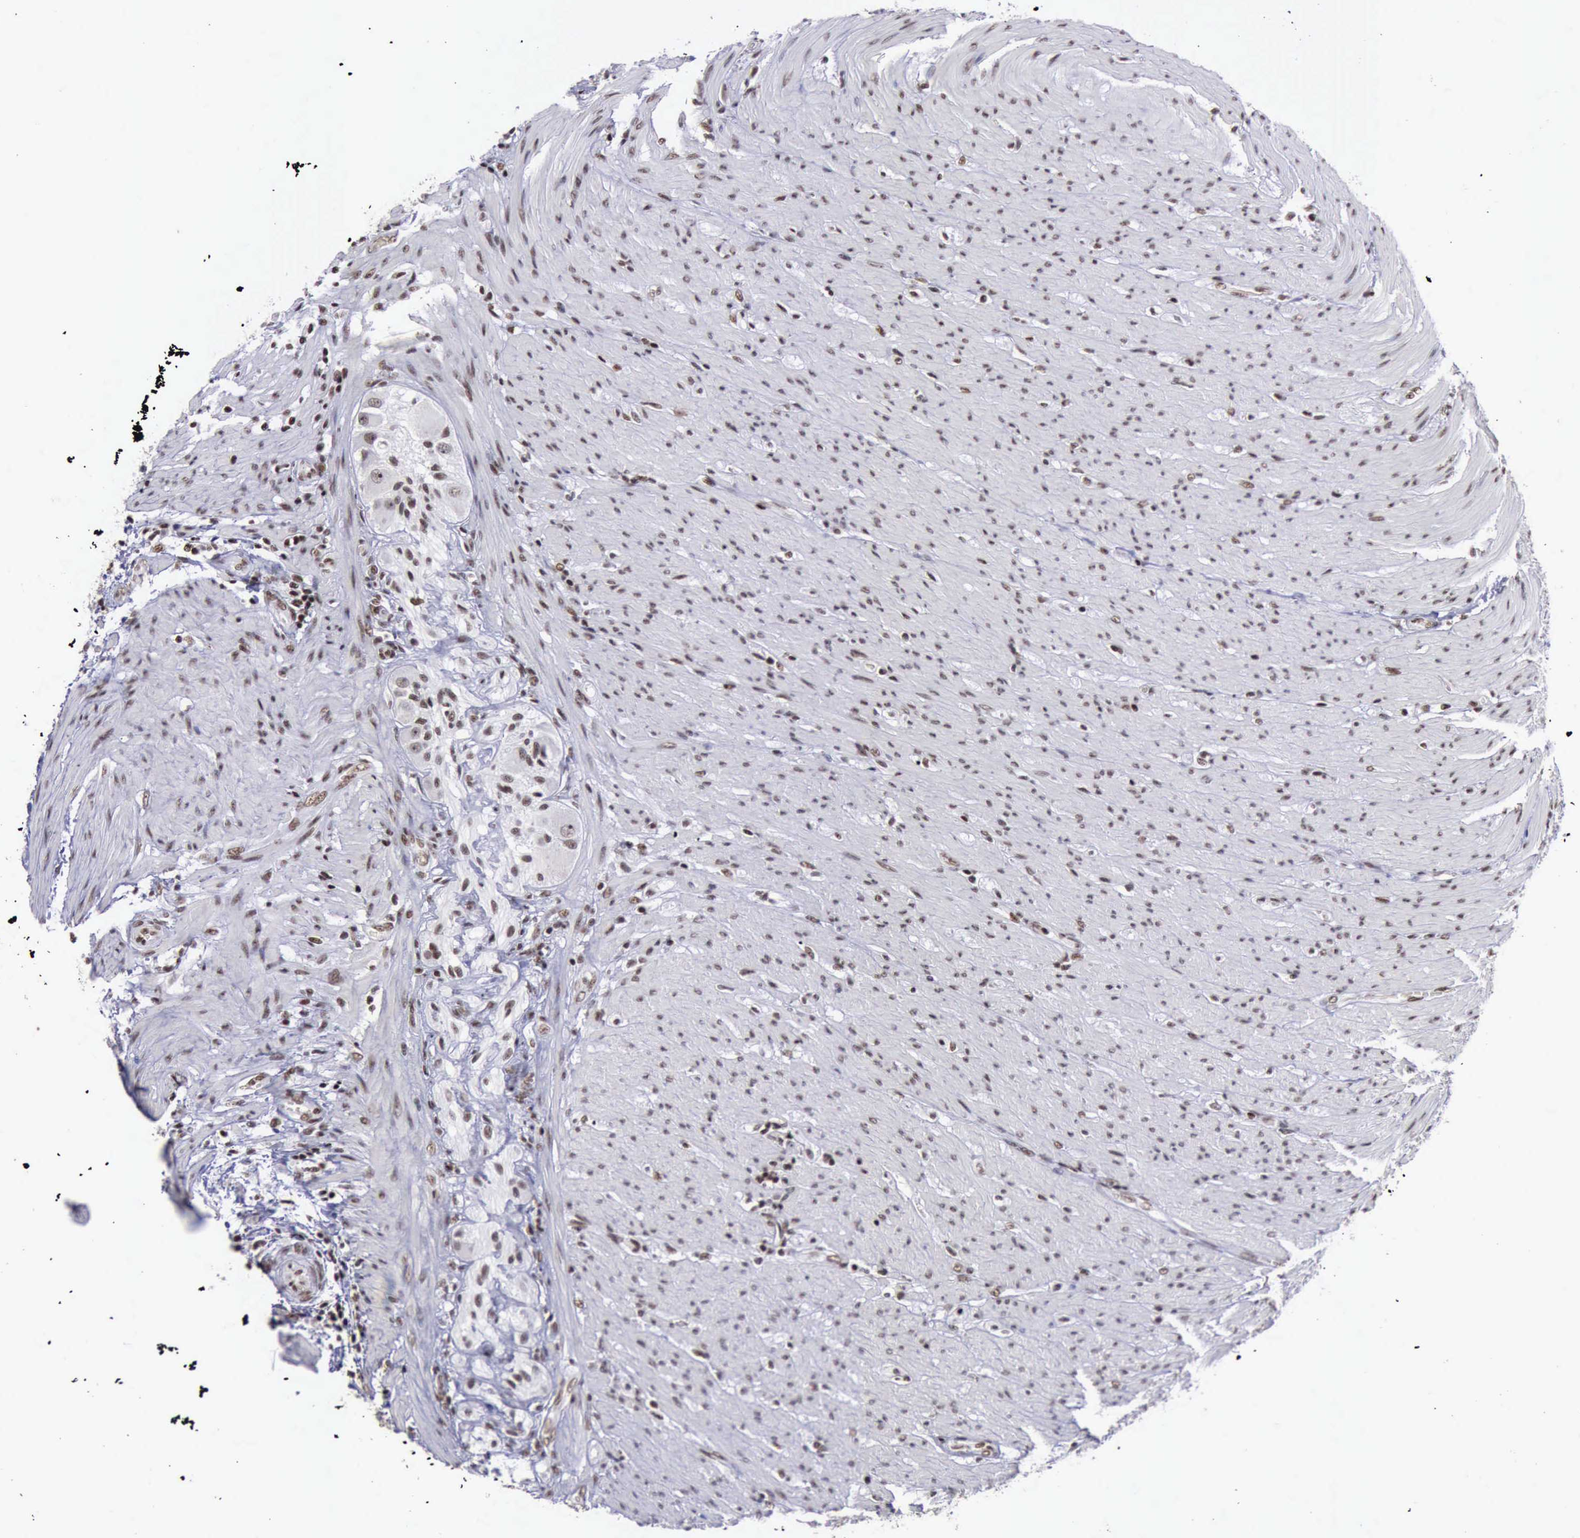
{"staining": {"intensity": "weak", "quantity": "25%-75%", "location": "nuclear"}, "tissue": "colorectal cancer", "cell_type": "Tumor cells", "image_type": "cancer", "snomed": [{"axis": "morphology", "description": "Adenocarcinoma, NOS"}, {"axis": "topography", "description": "Colon"}], "caption": "An image showing weak nuclear staining in approximately 25%-75% of tumor cells in colorectal adenocarcinoma, as visualized by brown immunohistochemical staining.", "gene": "YY1", "patient": {"sex": "female", "age": 46}}